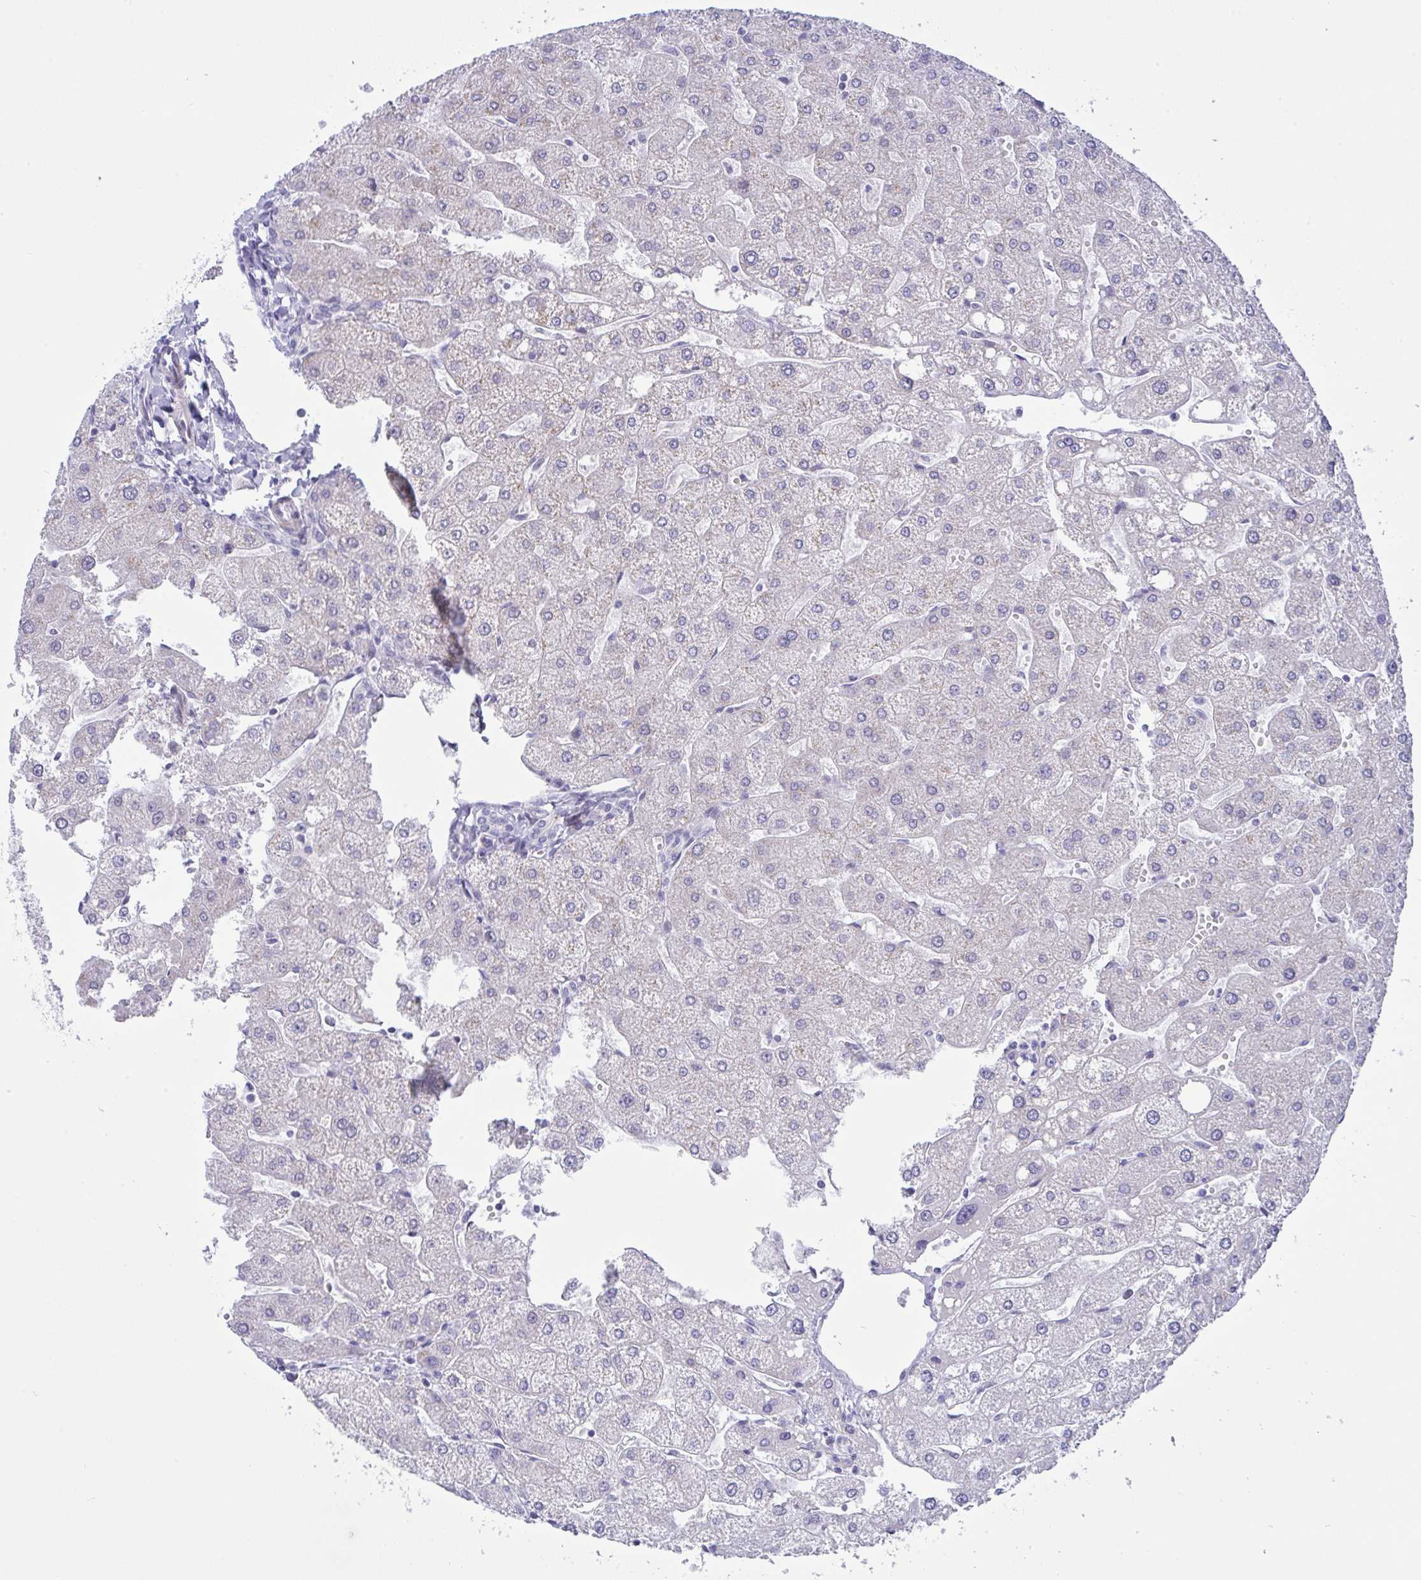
{"staining": {"intensity": "negative", "quantity": "none", "location": "none"}, "tissue": "liver", "cell_type": "Cholangiocytes", "image_type": "normal", "snomed": [{"axis": "morphology", "description": "Normal tissue, NOS"}, {"axis": "topography", "description": "Liver"}], "caption": "A micrograph of human liver is negative for staining in cholangiocytes. (DAB (3,3'-diaminobenzidine) IHC with hematoxylin counter stain).", "gene": "FBXL22", "patient": {"sex": "male", "age": 67}}